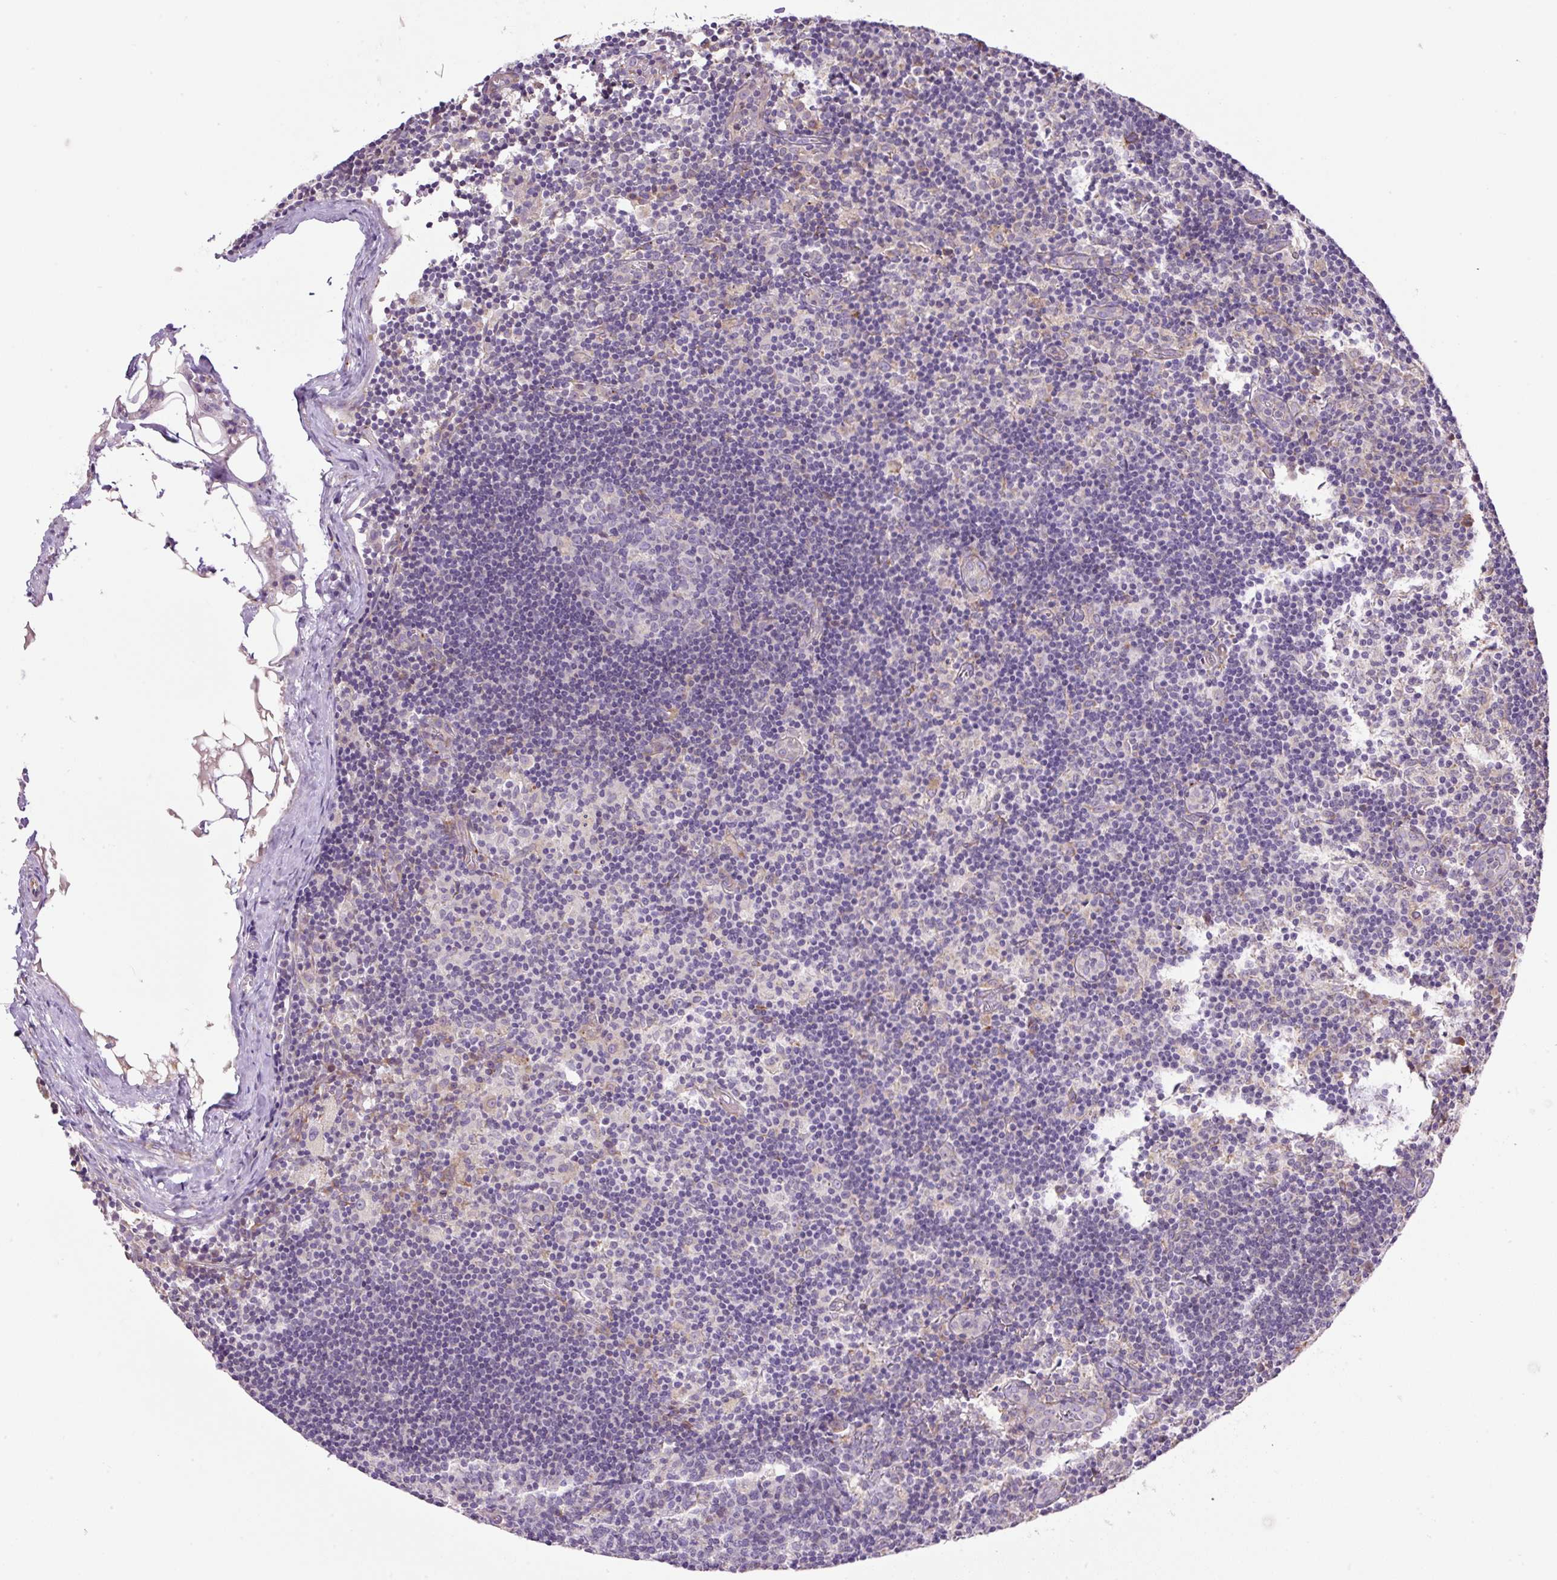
{"staining": {"intensity": "weak", "quantity": "<25%", "location": "cytoplasmic/membranous"}, "tissue": "lymph node", "cell_type": "Germinal center cells", "image_type": "normal", "snomed": [{"axis": "morphology", "description": "Normal tissue, NOS"}, {"axis": "topography", "description": "Lymph node"}], "caption": "DAB (3,3'-diaminobenzidine) immunohistochemical staining of normal human lymph node demonstrates no significant positivity in germinal center cells. The staining was performed using DAB to visualize the protein expression in brown, while the nuclei were stained in blue with hematoxylin (Magnification: 20x).", "gene": "POFUT1", "patient": {"sex": "female", "age": 45}}